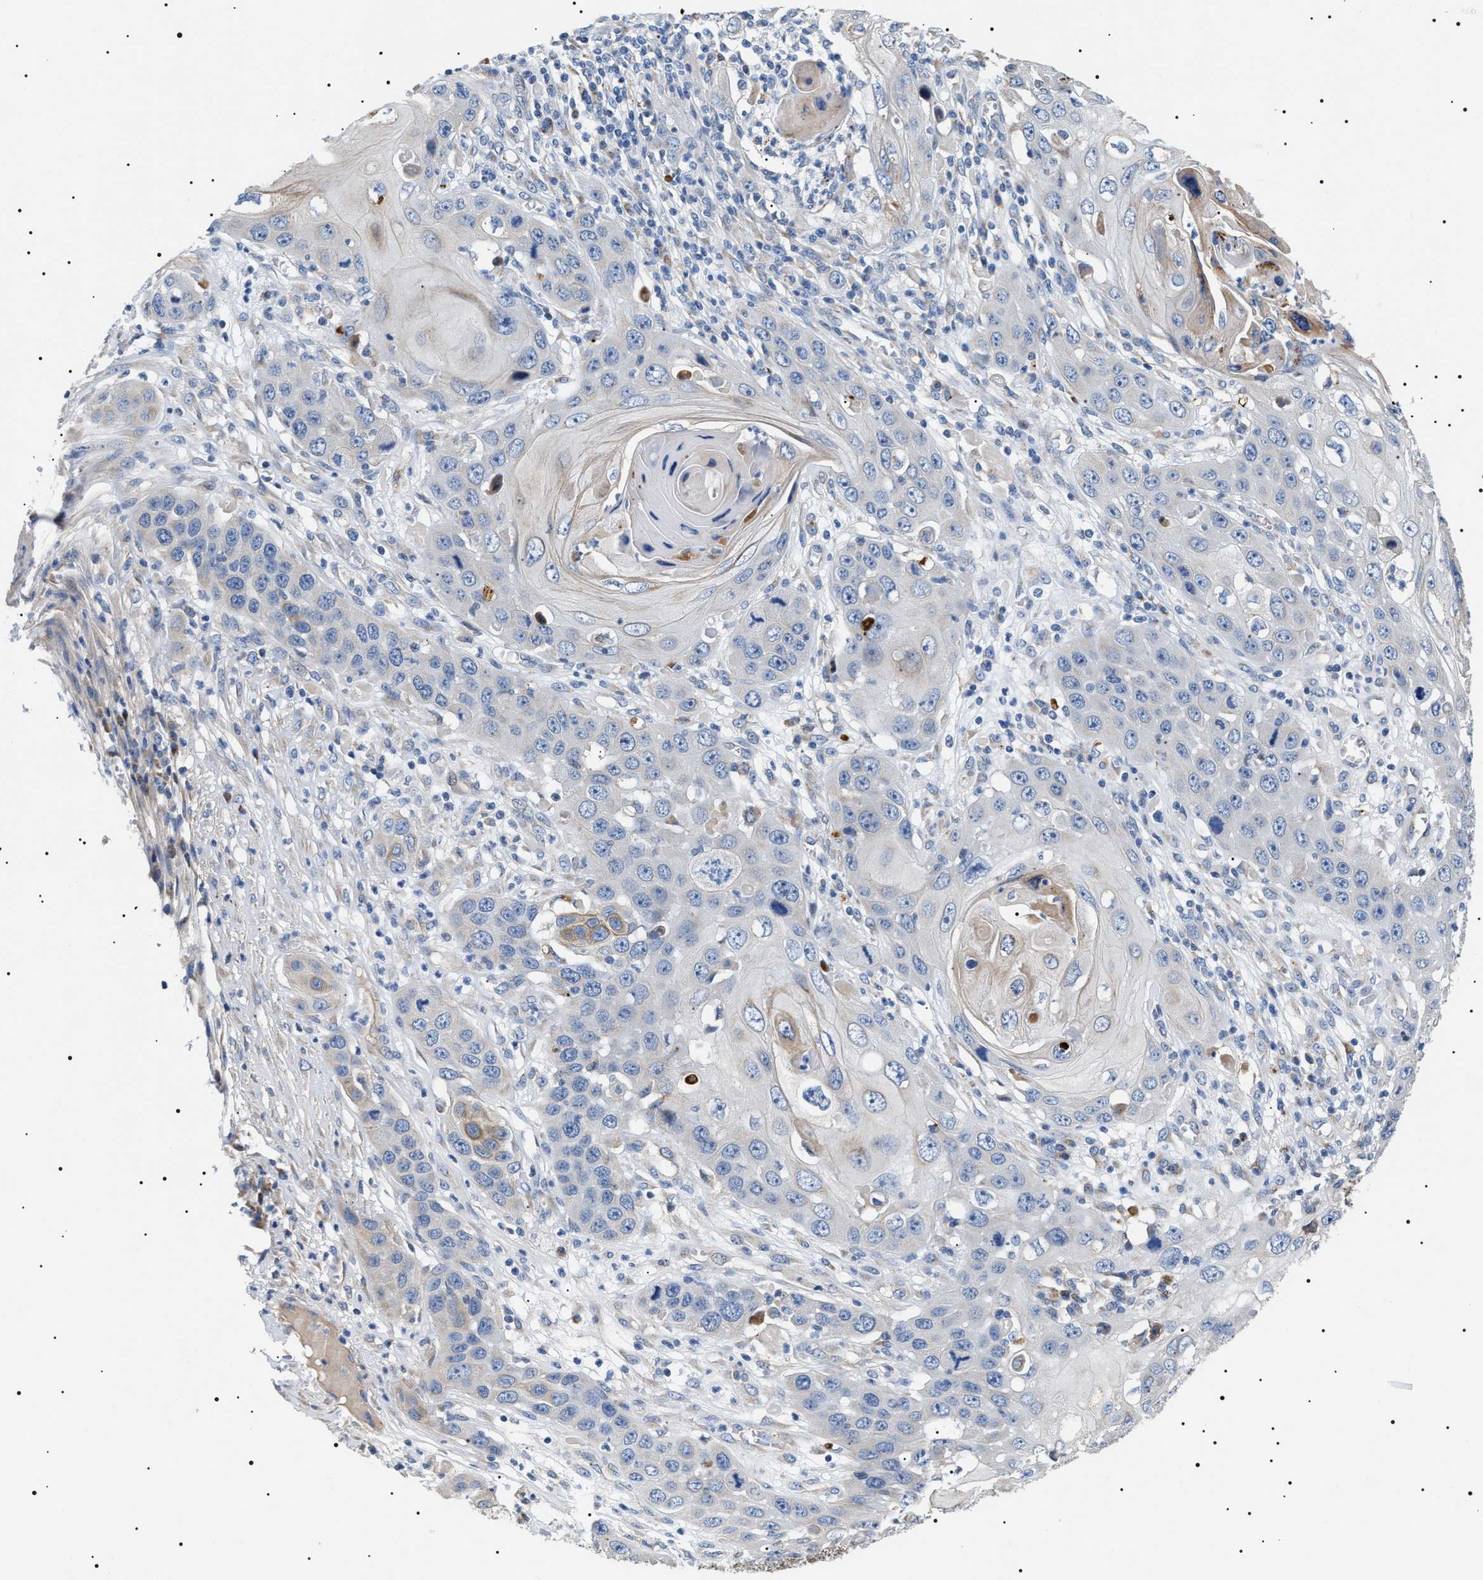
{"staining": {"intensity": "weak", "quantity": "<25%", "location": "cytoplasmic/membranous"}, "tissue": "skin cancer", "cell_type": "Tumor cells", "image_type": "cancer", "snomed": [{"axis": "morphology", "description": "Squamous cell carcinoma, NOS"}, {"axis": "topography", "description": "Skin"}], "caption": "DAB immunohistochemical staining of skin squamous cell carcinoma displays no significant staining in tumor cells.", "gene": "TMEM222", "patient": {"sex": "male", "age": 55}}